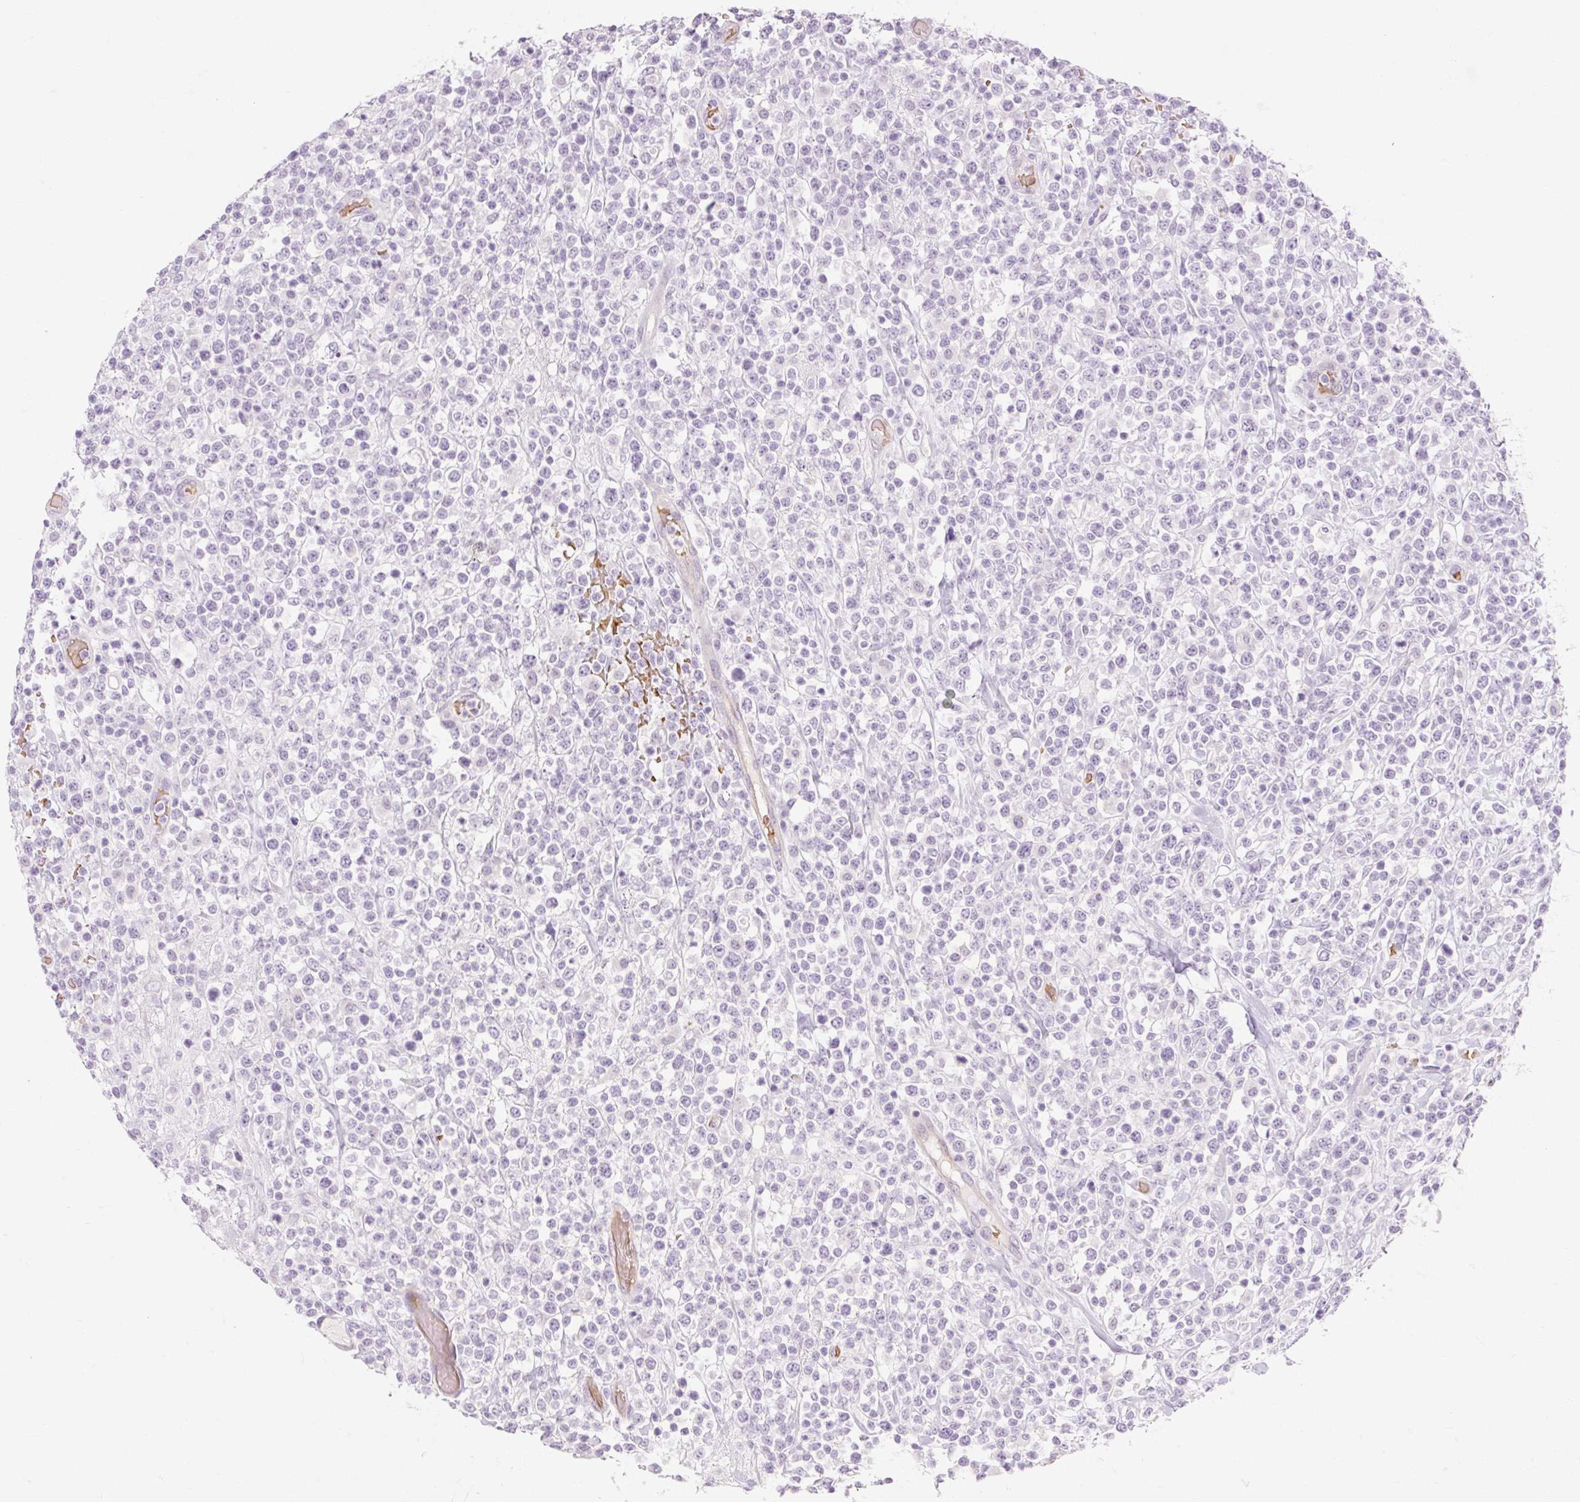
{"staining": {"intensity": "negative", "quantity": "none", "location": "none"}, "tissue": "lymphoma", "cell_type": "Tumor cells", "image_type": "cancer", "snomed": [{"axis": "morphology", "description": "Malignant lymphoma, non-Hodgkin's type, High grade"}, {"axis": "topography", "description": "Colon"}], "caption": "Immunohistochemistry of lymphoma shows no staining in tumor cells.", "gene": "TAF1L", "patient": {"sex": "female", "age": 53}}